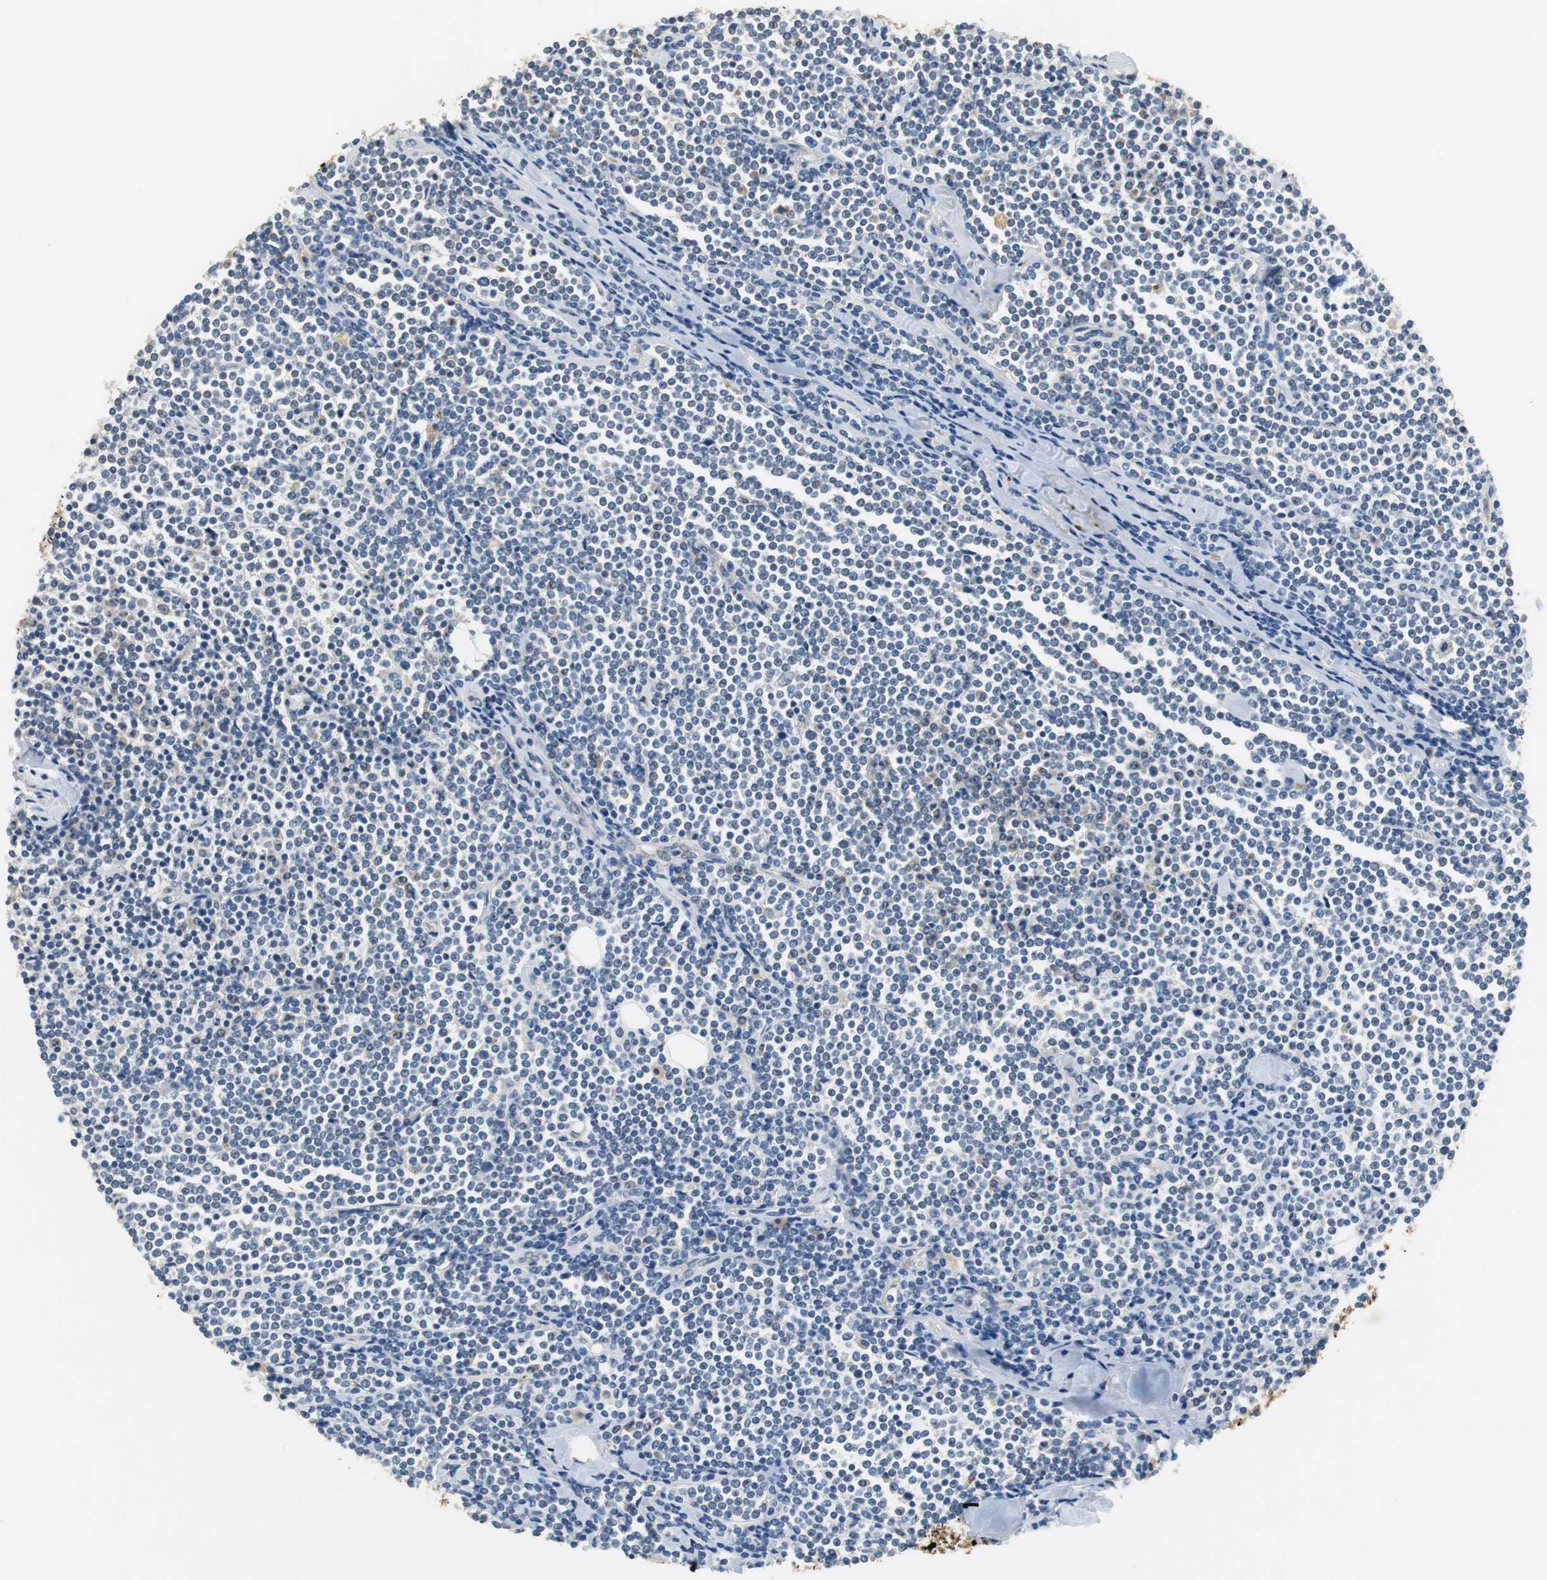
{"staining": {"intensity": "negative", "quantity": "none", "location": "none"}, "tissue": "lymphoma", "cell_type": "Tumor cells", "image_type": "cancer", "snomed": [{"axis": "morphology", "description": "Malignant lymphoma, non-Hodgkin's type, Low grade"}, {"axis": "topography", "description": "Soft tissue"}], "caption": "Immunohistochemistry image of neoplastic tissue: malignant lymphoma, non-Hodgkin's type (low-grade) stained with DAB exhibits no significant protein positivity in tumor cells.", "gene": "MTIF2", "patient": {"sex": "male", "age": 92}}